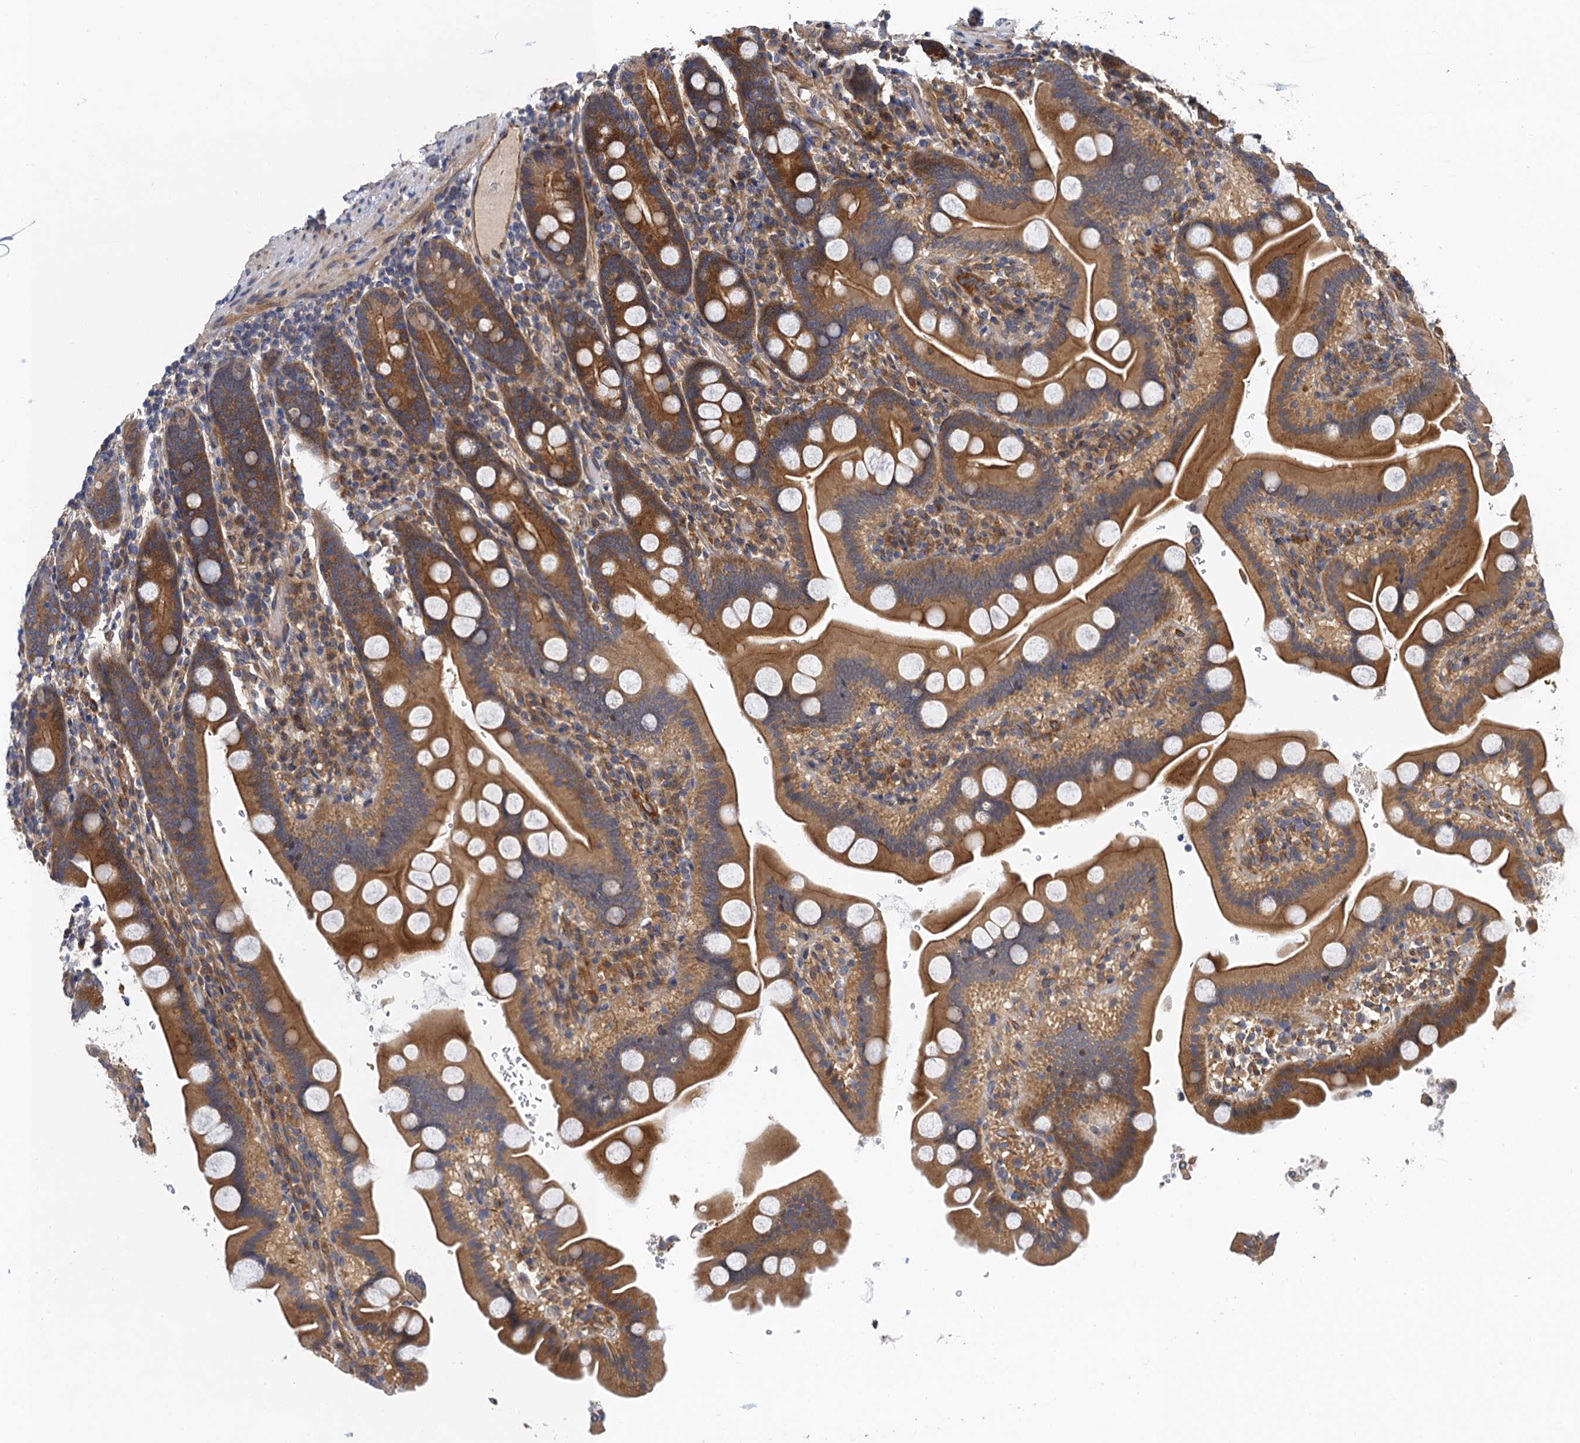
{"staining": {"intensity": "moderate", "quantity": ">75%", "location": "cytoplasmic/membranous"}, "tissue": "duodenum", "cell_type": "Glandular cells", "image_type": "normal", "snomed": [{"axis": "morphology", "description": "Normal tissue, NOS"}, {"axis": "topography", "description": "Duodenum"}], "caption": "IHC staining of benign duodenum, which exhibits medium levels of moderate cytoplasmic/membranous positivity in about >75% of glandular cells indicating moderate cytoplasmic/membranous protein positivity. The staining was performed using DAB (brown) for protein detection and nuclei were counterstained in hematoxylin (blue).", "gene": "PJA2", "patient": {"sex": "male", "age": 55}}